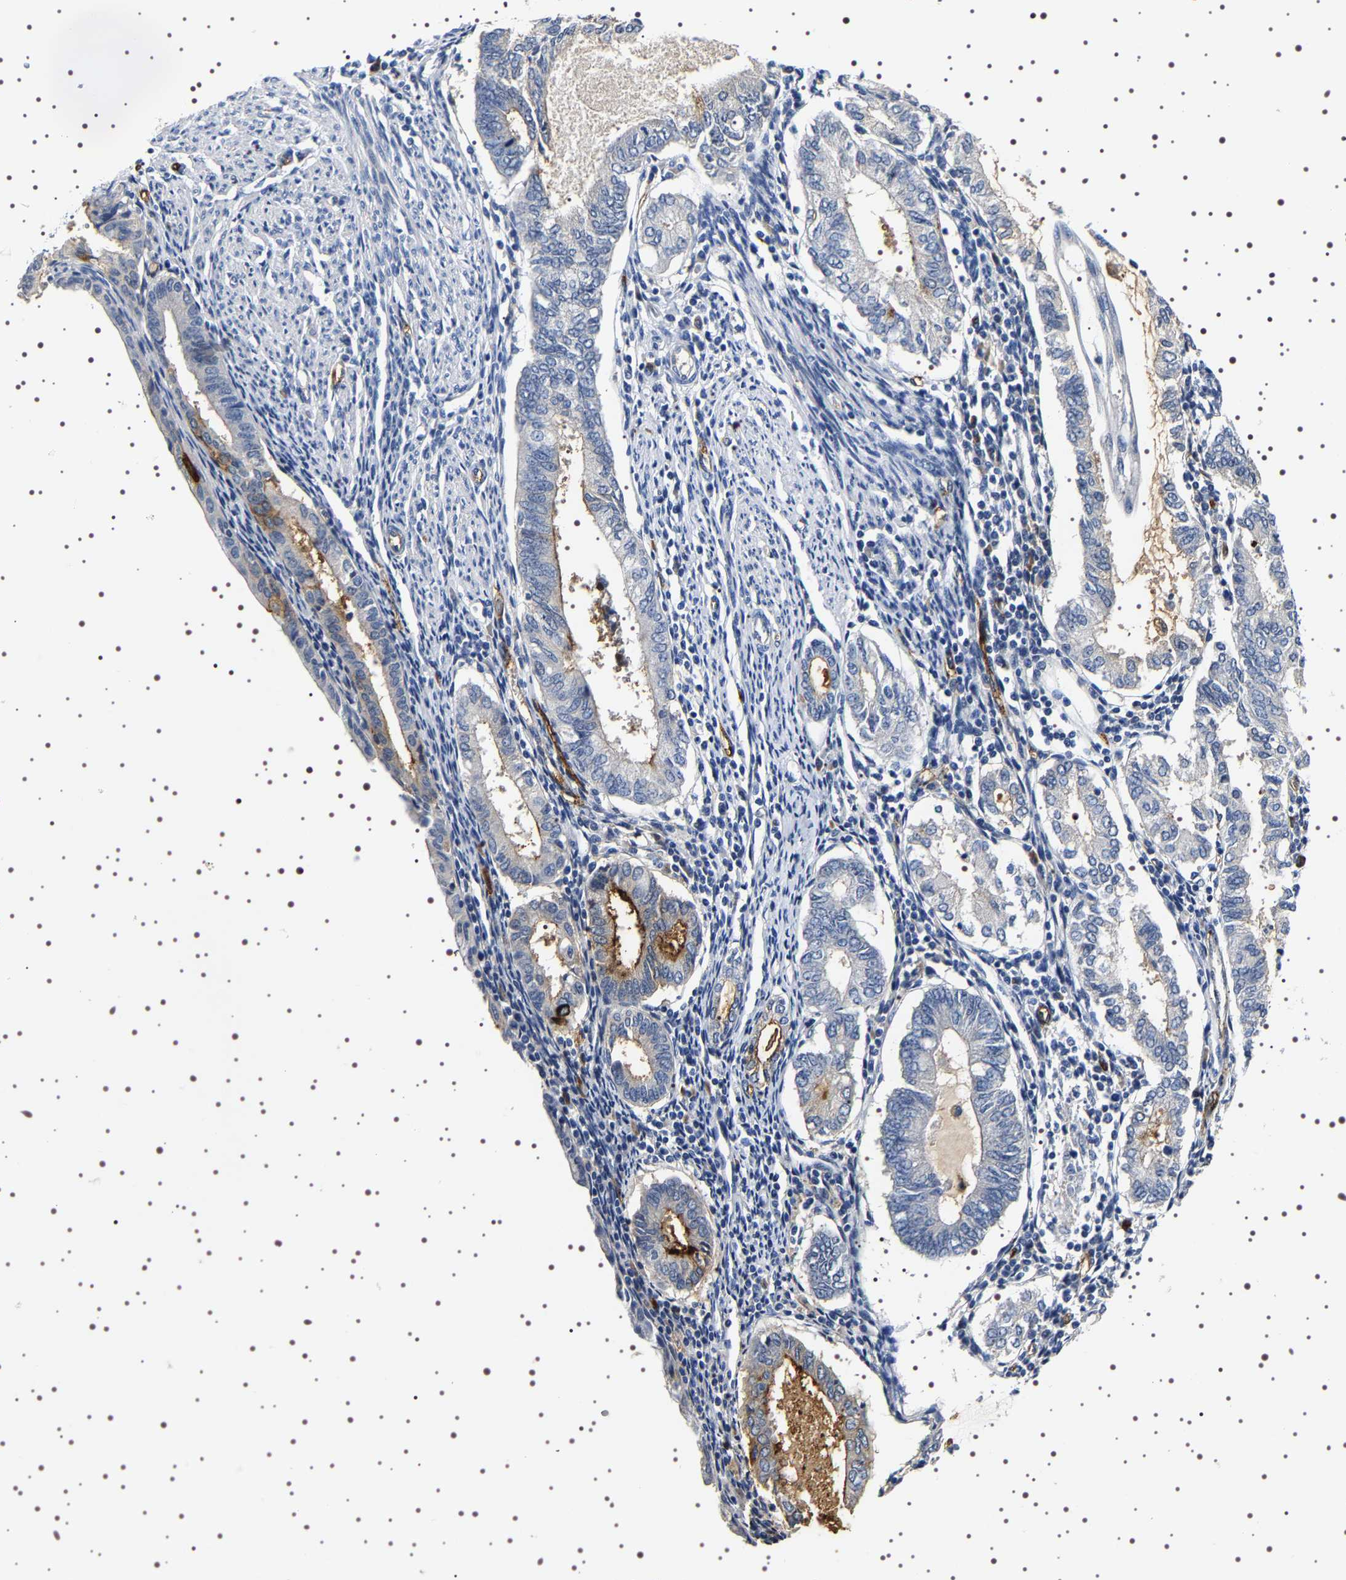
{"staining": {"intensity": "moderate", "quantity": "<25%", "location": "cytoplasmic/membranous"}, "tissue": "endometrial cancer", "cell_type": "Tumor cells", "image_type": "cancer", "snomed": [{"axis": "morphology", "description": "Adenocarcinoma, NOS"}, {"axis": "topography", "description": "Endometrium"}], "caption": "Adenocarcinoma (endometrial) stained with DAB (3,3'-diaminobenzidine) immunohistochemistry shows low levels of moderate cytoplasmic/membranous expression in about <25% of tumor cells.", "gene": "ALPL", "patient": {"sex": "female", "age": 86}}